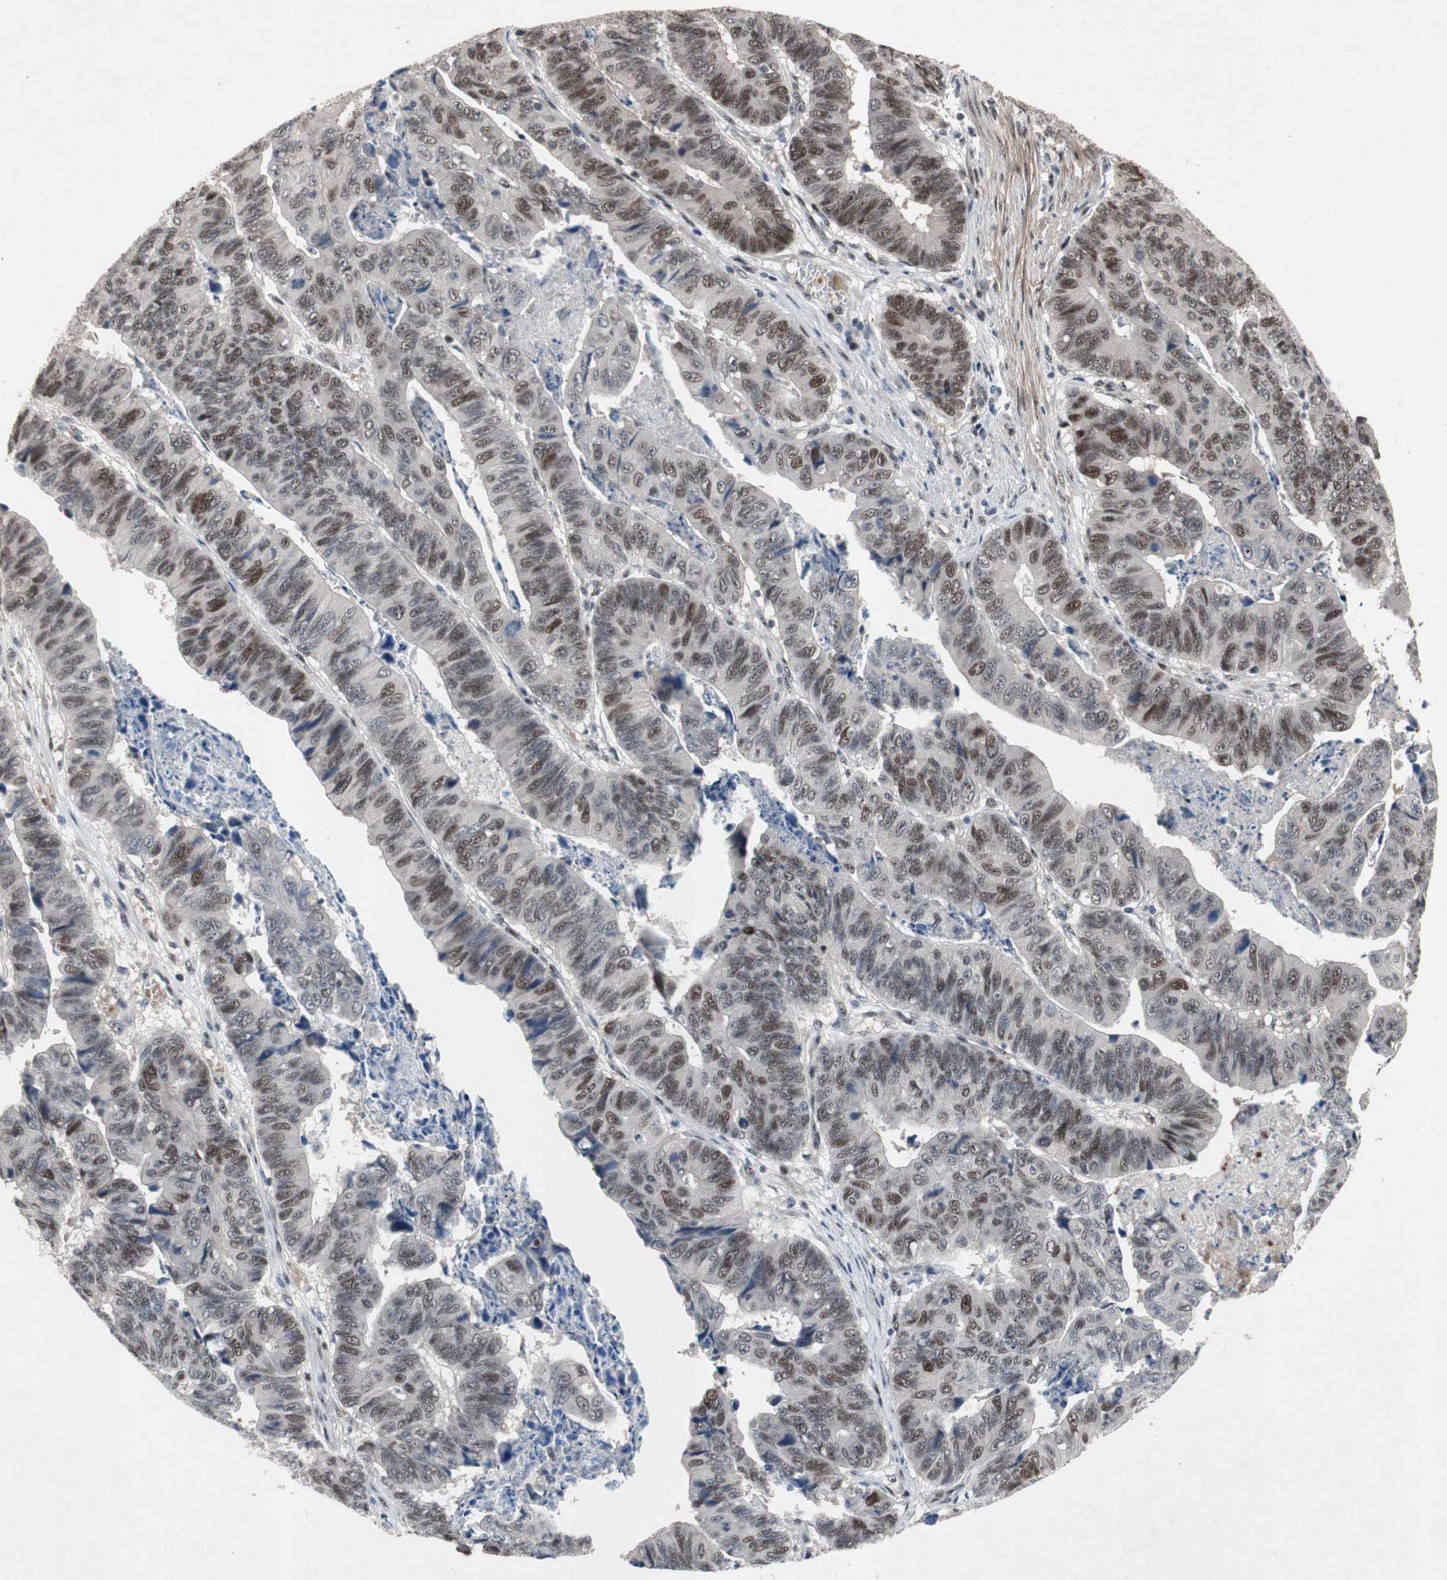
{"staining": {"intensity": "moderate", "quantity": "25%-75%", "location": "nuclear"}, "tissue": "stomach cancer", "cell_type": "Tumor cells", "image_type": "cancer", "snomed": [{"axis": "morphology", "description": "Adenocarcinoma, NOS"}, {"axis": "topography", "description": "Stomach, lower"}], "caption": "Immunohistochemical staining of stomach cancer reveals moderate nuclear protein positivity in about 25%-75% of tumor cells.", "gene": "SOX7", "patient": {"sex": "male", "age": 77}}